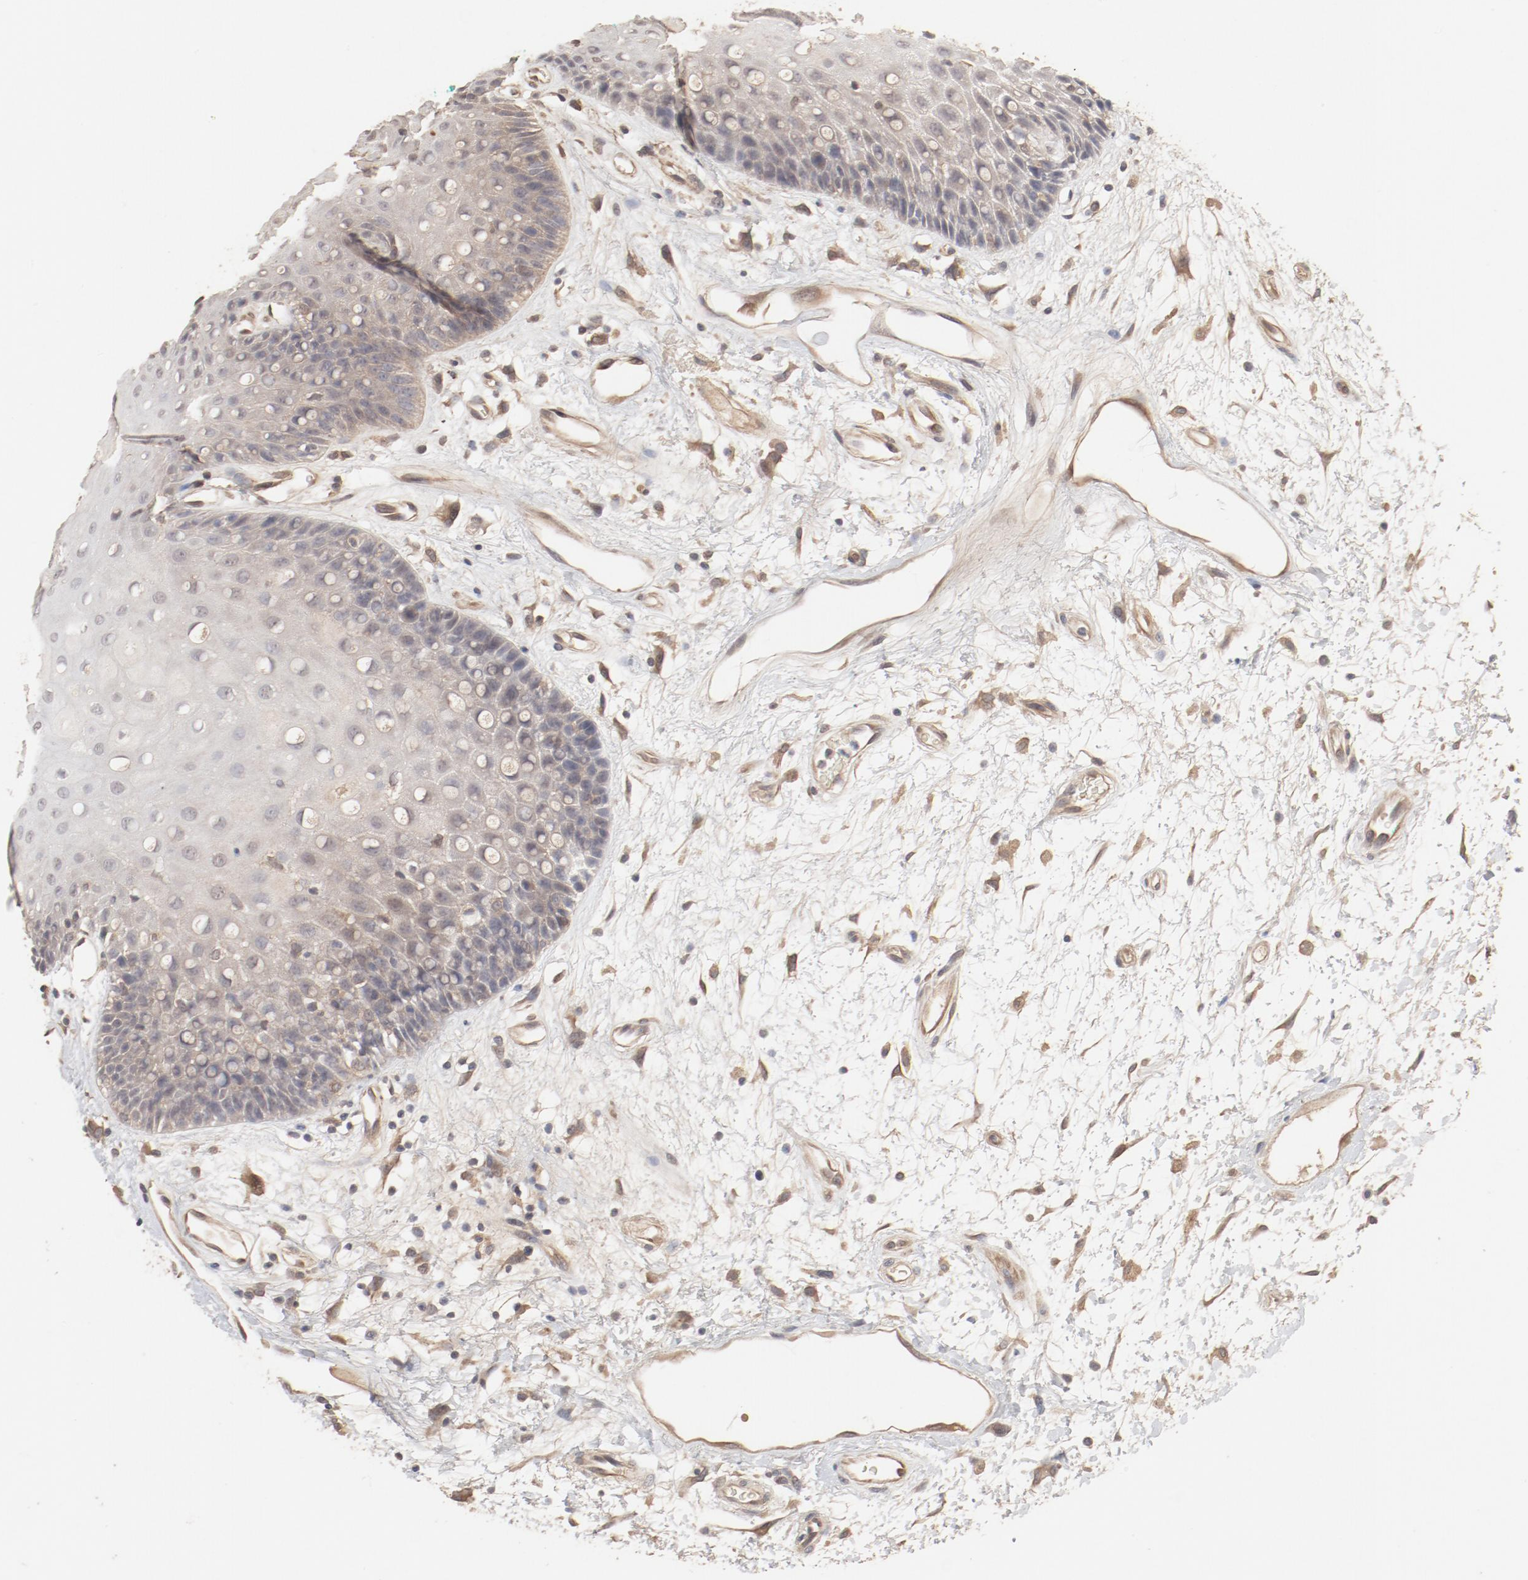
{"staining": {"intensity": "weak", "quantity": "25%-75%", "location": "cytoplasmic/membranous"}, "tissue": "oral mucosa", "cell_type": "Squamous epithelial cells", "image_type": "normal", "snomed": [{"axis": "morphology", "description": "Normal tissue, NOS"}, {"axis": "morphology", "description": "Squamous cell carcinoma, NOS"}, {"axis": "topography", "description": "Skeletal muscle"}, {"axis": "topography", "description": "Oral tissue"}, {"axis": "topography", "description": "Head-Neck"}], "caption": "This is an image of immunohistochemistry staining of benign oral mucosa, which shows weak positivity in the cytoplasmic/membranous of squamous epithelial cells.", "gene": "IL3RA", "patient": {"sex": "female", "age": 84}}